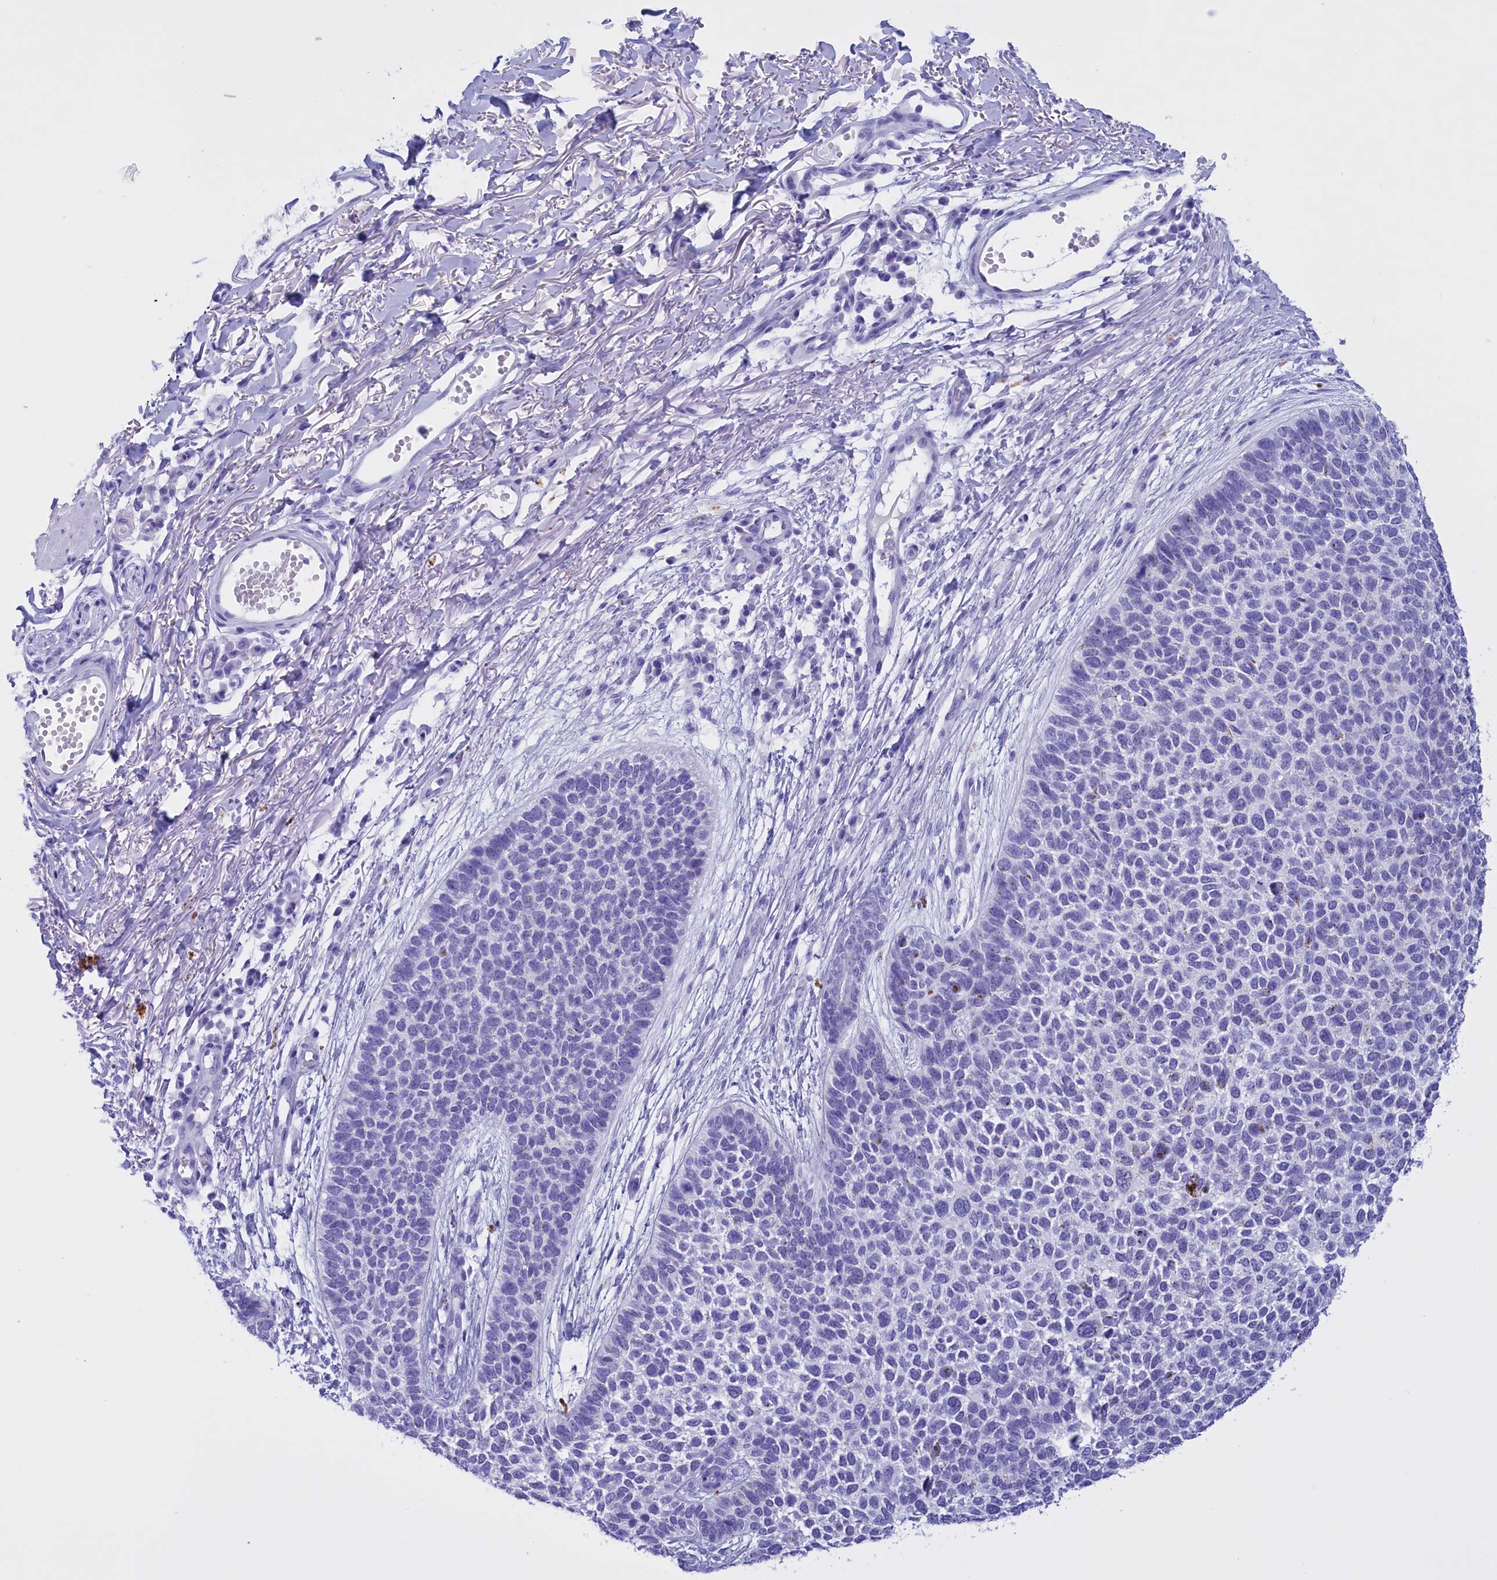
{"staining": {"intensity": "negative", "quantity": "none", "location": "none"}, "tissue": "skin cancer", "cell_type": "Tumor cells", "image_type": "cancer", "snomed": [{"axis": "morphology", "description": "Basal cell carcinoma"}, {"axis": "topography", "description": "Skin"}], "caption": "Immunohistochemistry of basal cell carcinoma (skin) exhibits no positivity in tumor cells.", "gene": "BRI3", "patient": {"sex": "female", "age": 84}}